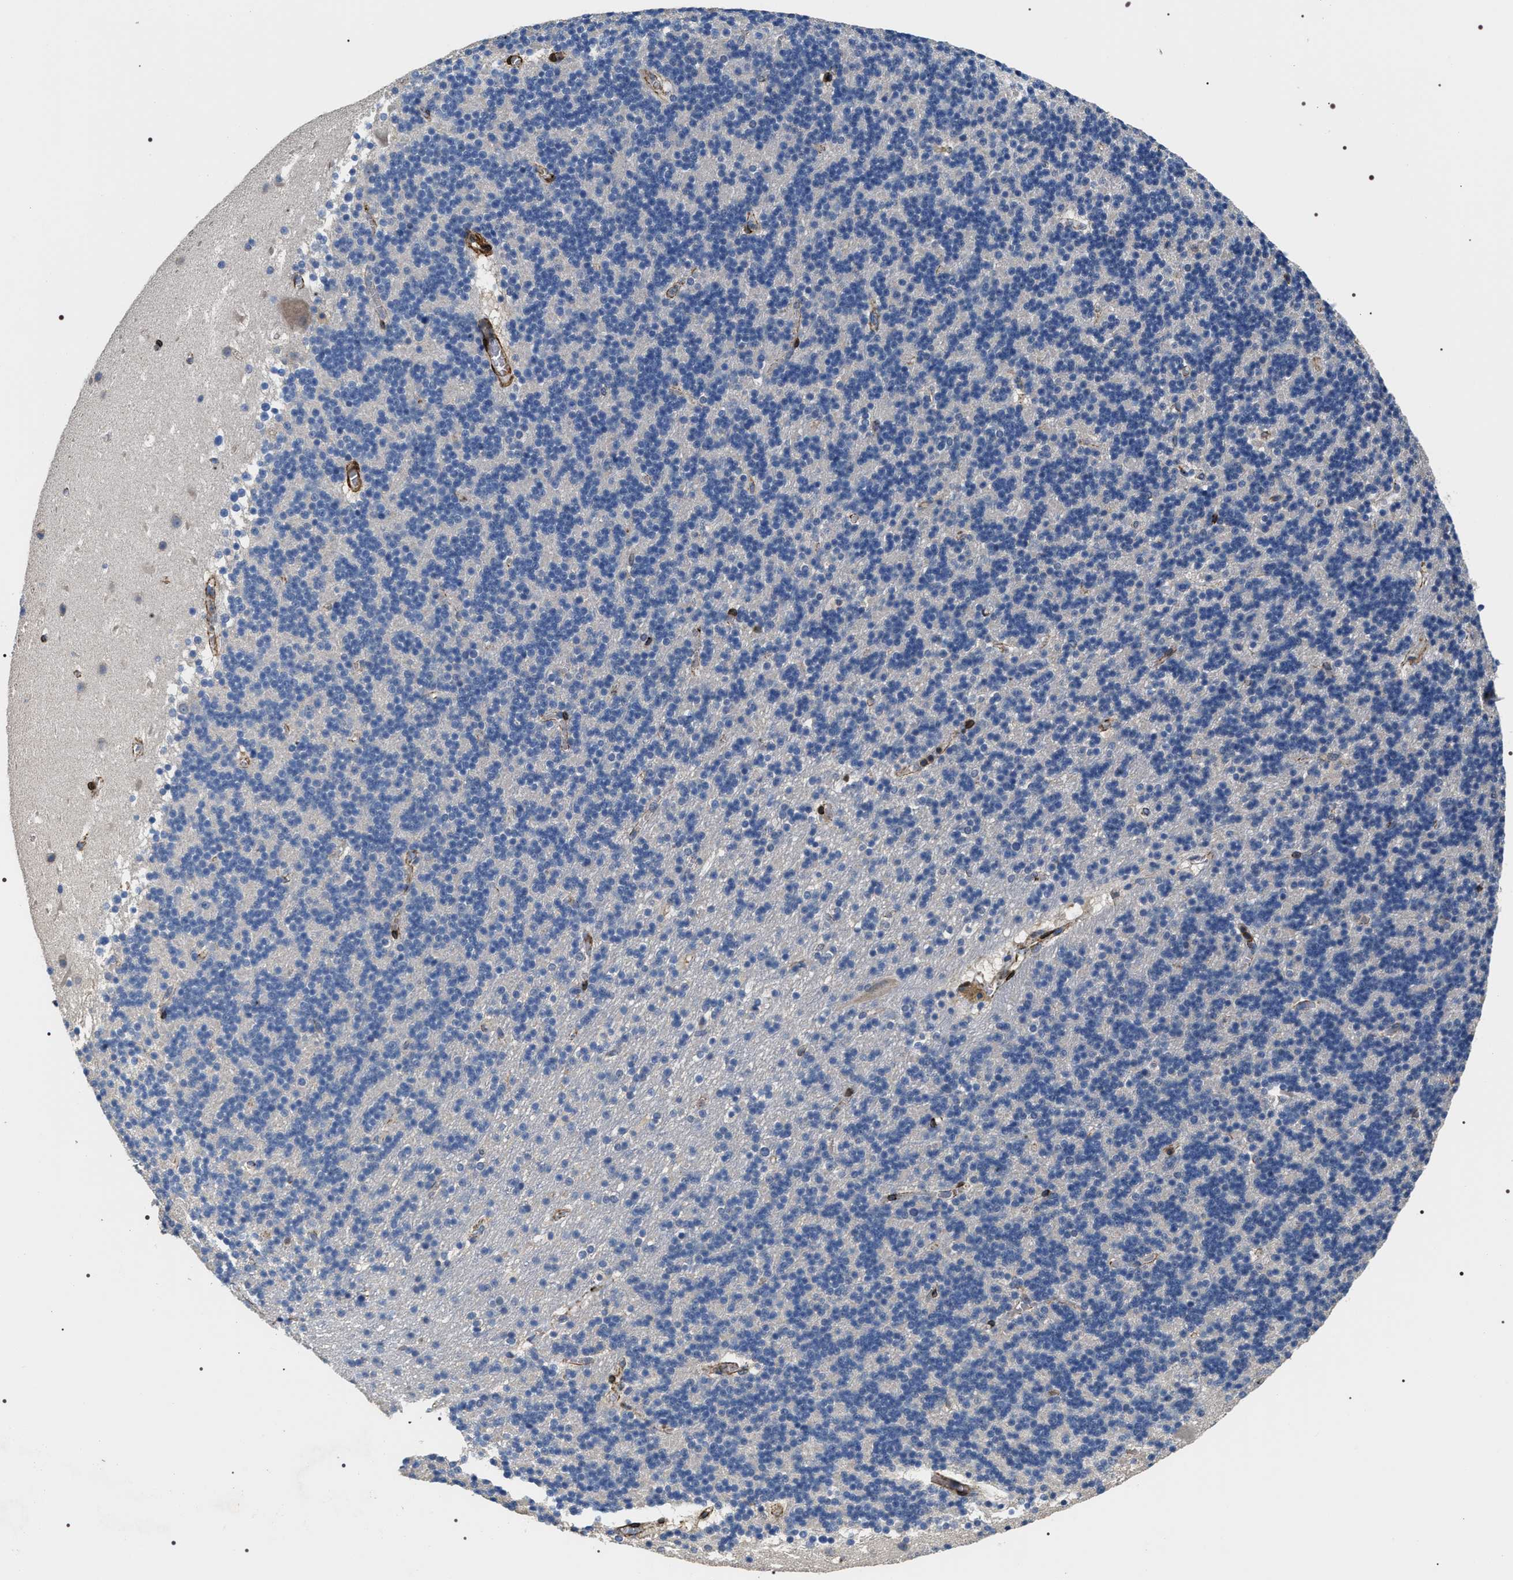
{"staining": {"intensity": "negative", "quantity": "none", "location": "none"}, "tissue": "cerebellum", "cell_type": "Cells in granular layer", "image_type": "normal", "snomed": [{"axis": "morphology", "description": "Normal tissue, NOS"}, {"axis": "topography", "description": "Cerebellum"}], "caption": "Photomicrograph shows no significant protein staining in cells in granular layer of normal cerebellum. (Stains: DAB immunohistochemistry (IHC) with hematoxylin counter stain, Microscopy: brightfield microscopy at high magnification).", "gene": "ZC3HAV1L", "patient": {"sex": "male", "age": 45}}